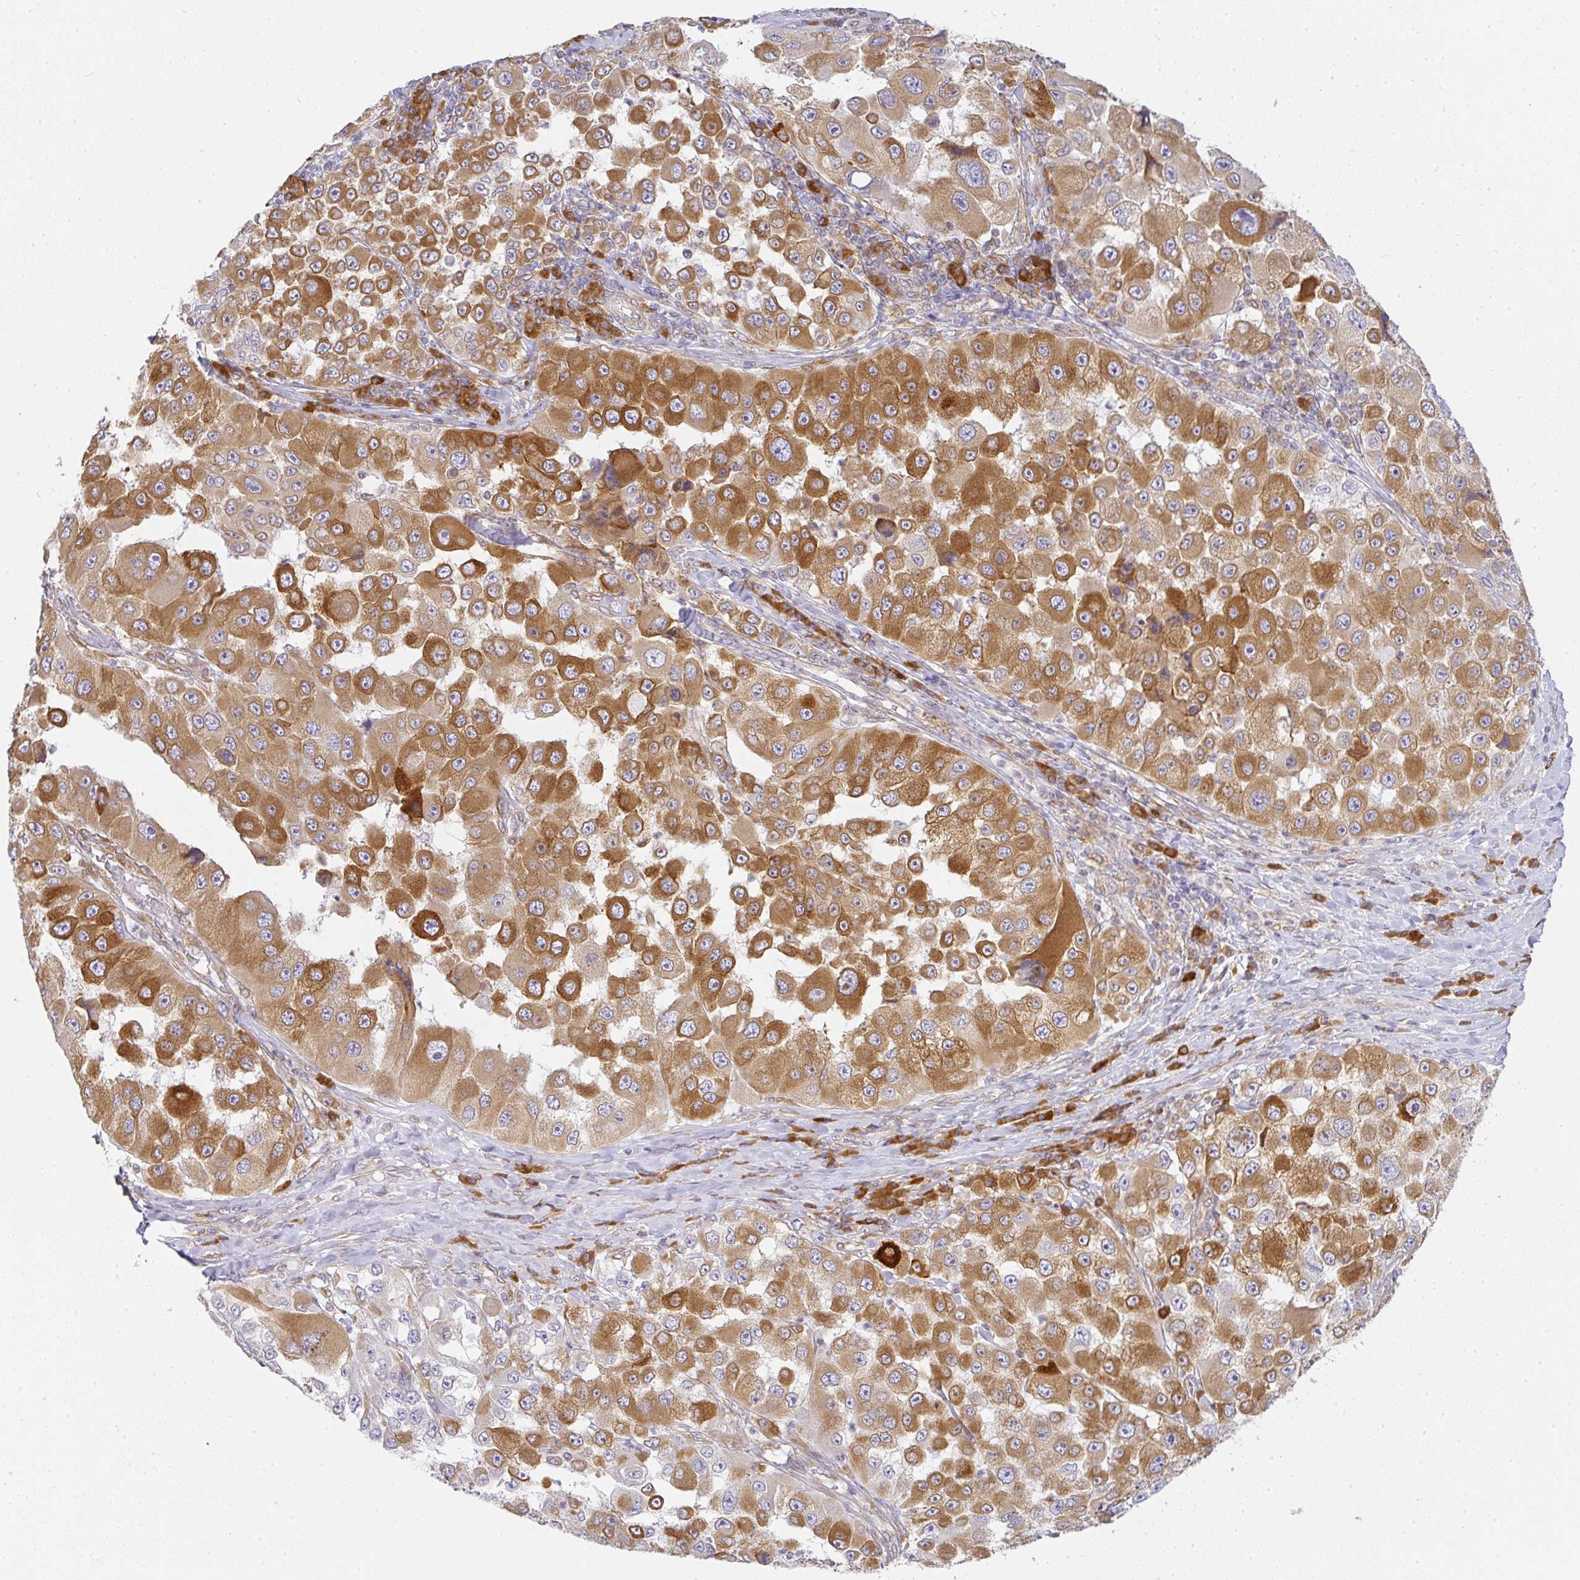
{"staining": {"intensity": "strong", "quantity": ">75%", "location": "cytoplasmic/membranous"}, "tissue": "melanoma", "cell_type": "Tumor cells", "image_type": "cancer", "snomed": [{"axis": "morphology", "description": "Malignant melanoma, Metastatic site"}, {"axis": "topography", "description": "Lymph node"}], "caption": "An IHC micrograph of tumor tissue is shown. Protein staining in brown labels strong cytoplasmic/membranous positivity in malignant melanoma (metastatic site) within tumor cells.", "gene": "DERL2", "patient": {"sex": "male", "age": 62}}